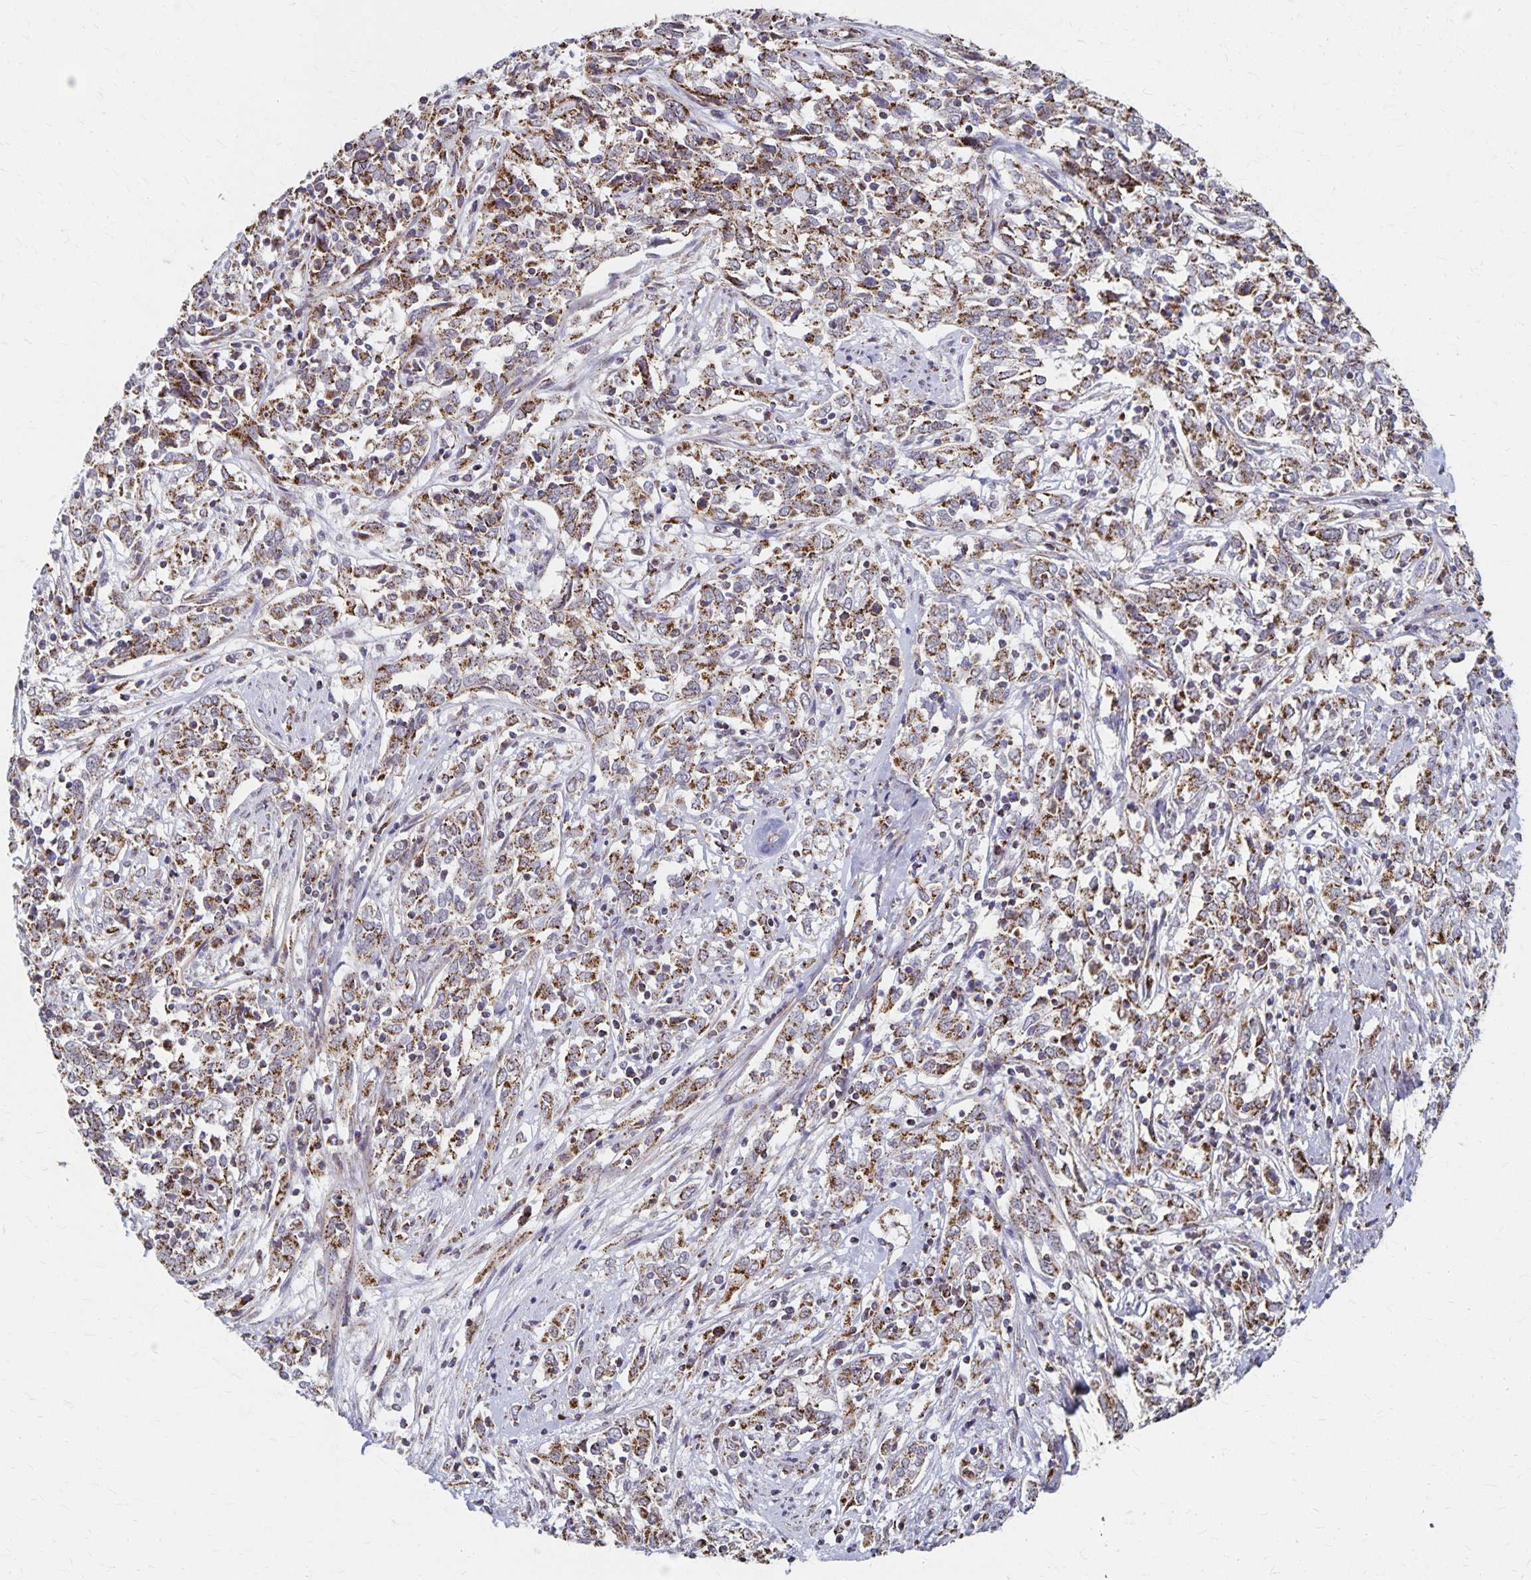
{"staining": {"intensity": "moderate", "quantity": ">75%", "location": "cytoplasmic/membranous"}, "tissue": "cervical cancer", "cell_type": "Tumor cells", "image_type": "cancer", "snomed": [{"axis": "morphology", "description": "Adenocarcinoma, NOS"}, {"axis": "topography", "description": "Cervix"}], "caption": "This histopathology image reveals immunohistochemistry (IHC) staining of cervical adenocarcinoma, with medium moderate cytoplasmic/membranous expression in about >75% of tumor cells.", "gene": "DYRK4", "patient": {"sex": "female", "age": 40}}